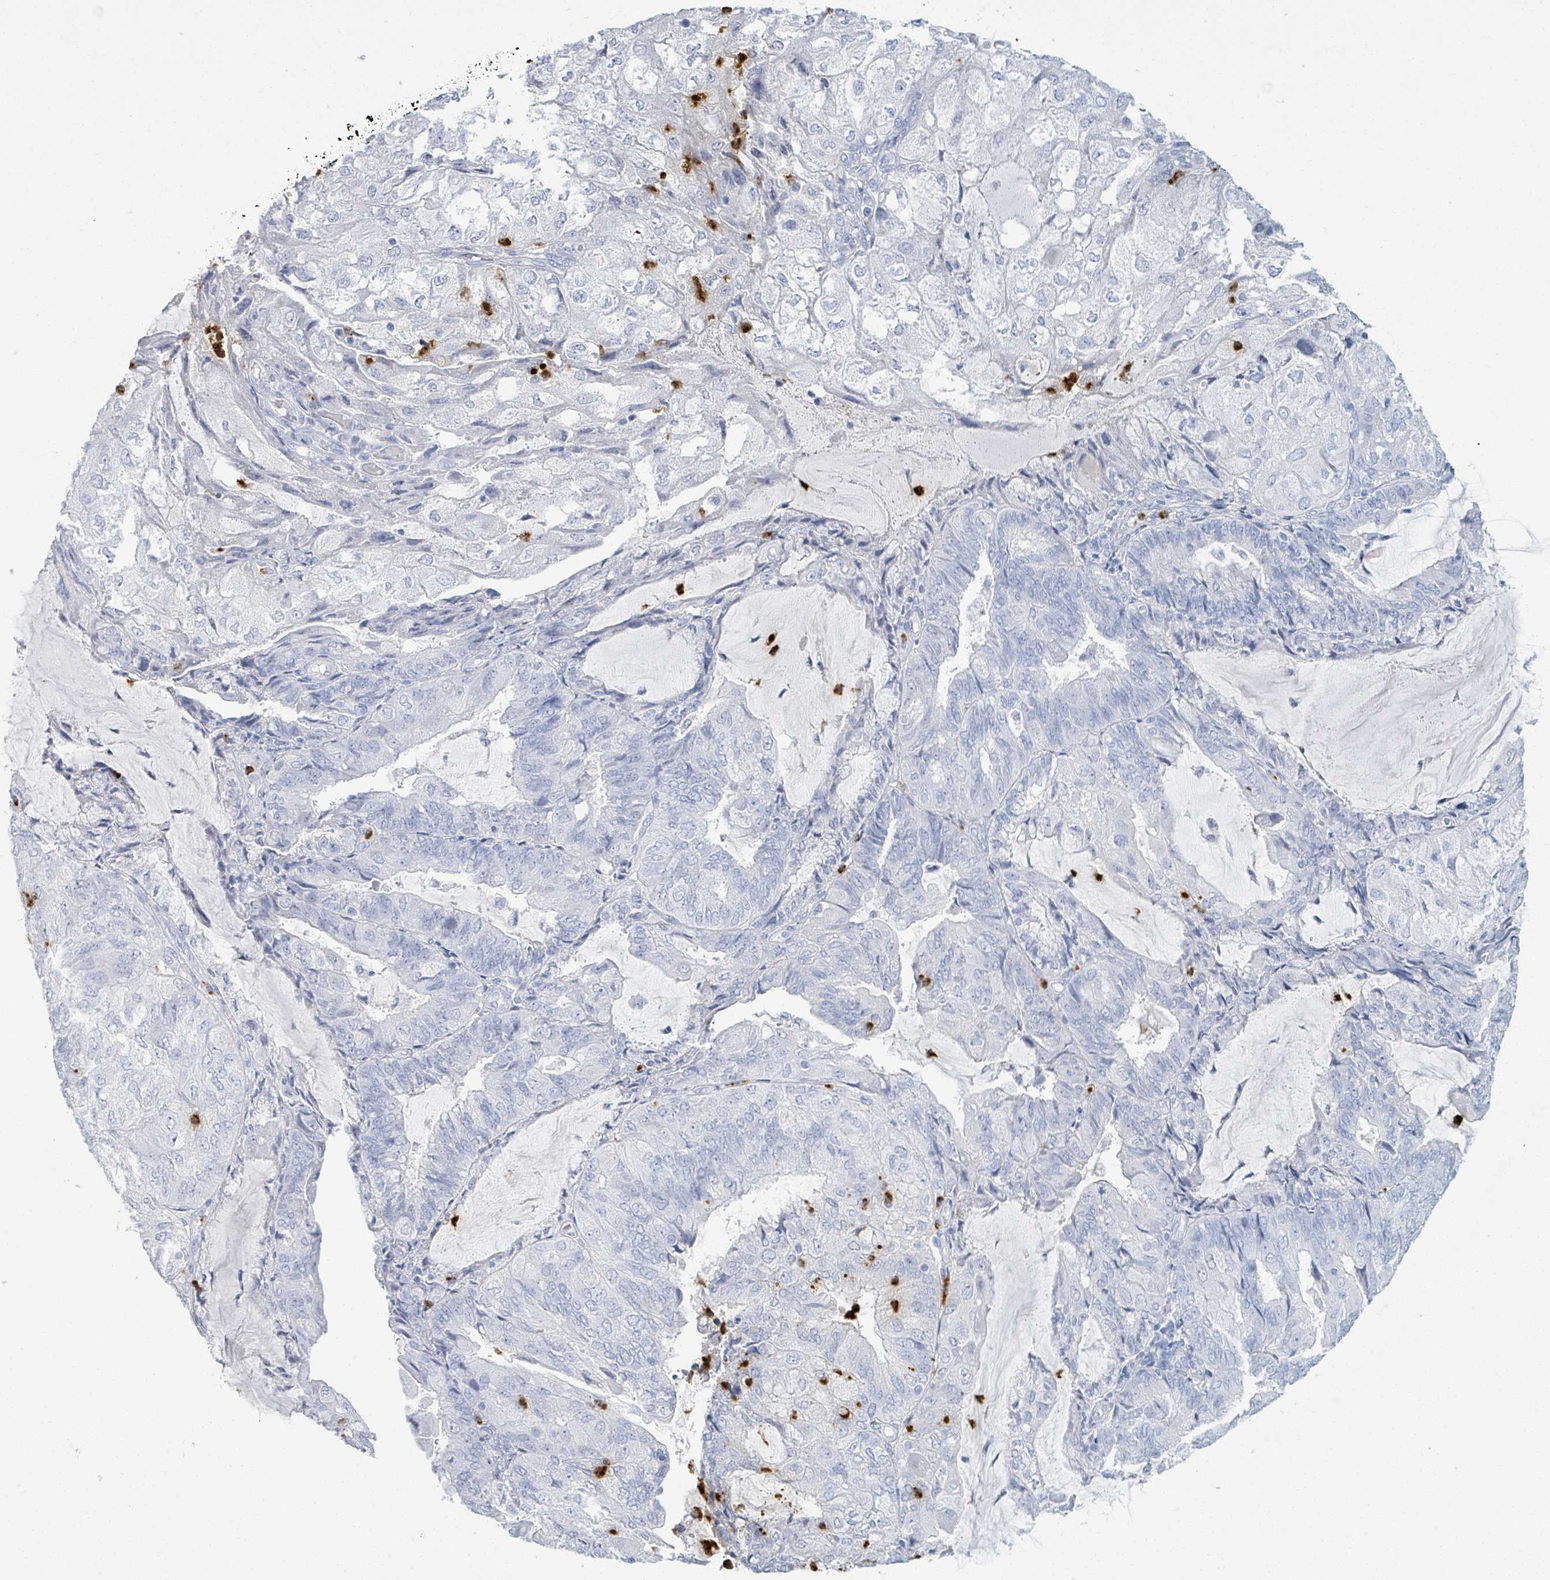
{"staining": {"intensity": "negative", "quantity": "none", "location": "none"}, "tissue": "endometrial cancer", "cell_type": "Tumor cells", "image_type": "cancer", "snomed": [{"axis": "morphology", "description": "Adenocarcinoma, NOS"}, {"axis": "topography", "description": "Endometrium"}], "caption": "The immunohistochemistry (IHC) micrograph has no significant positivity in tumor cells of endometrial adenocarcinoma tissue.", "gene": "DEFA4", "patient": {"sex": "female", "age": 81}}